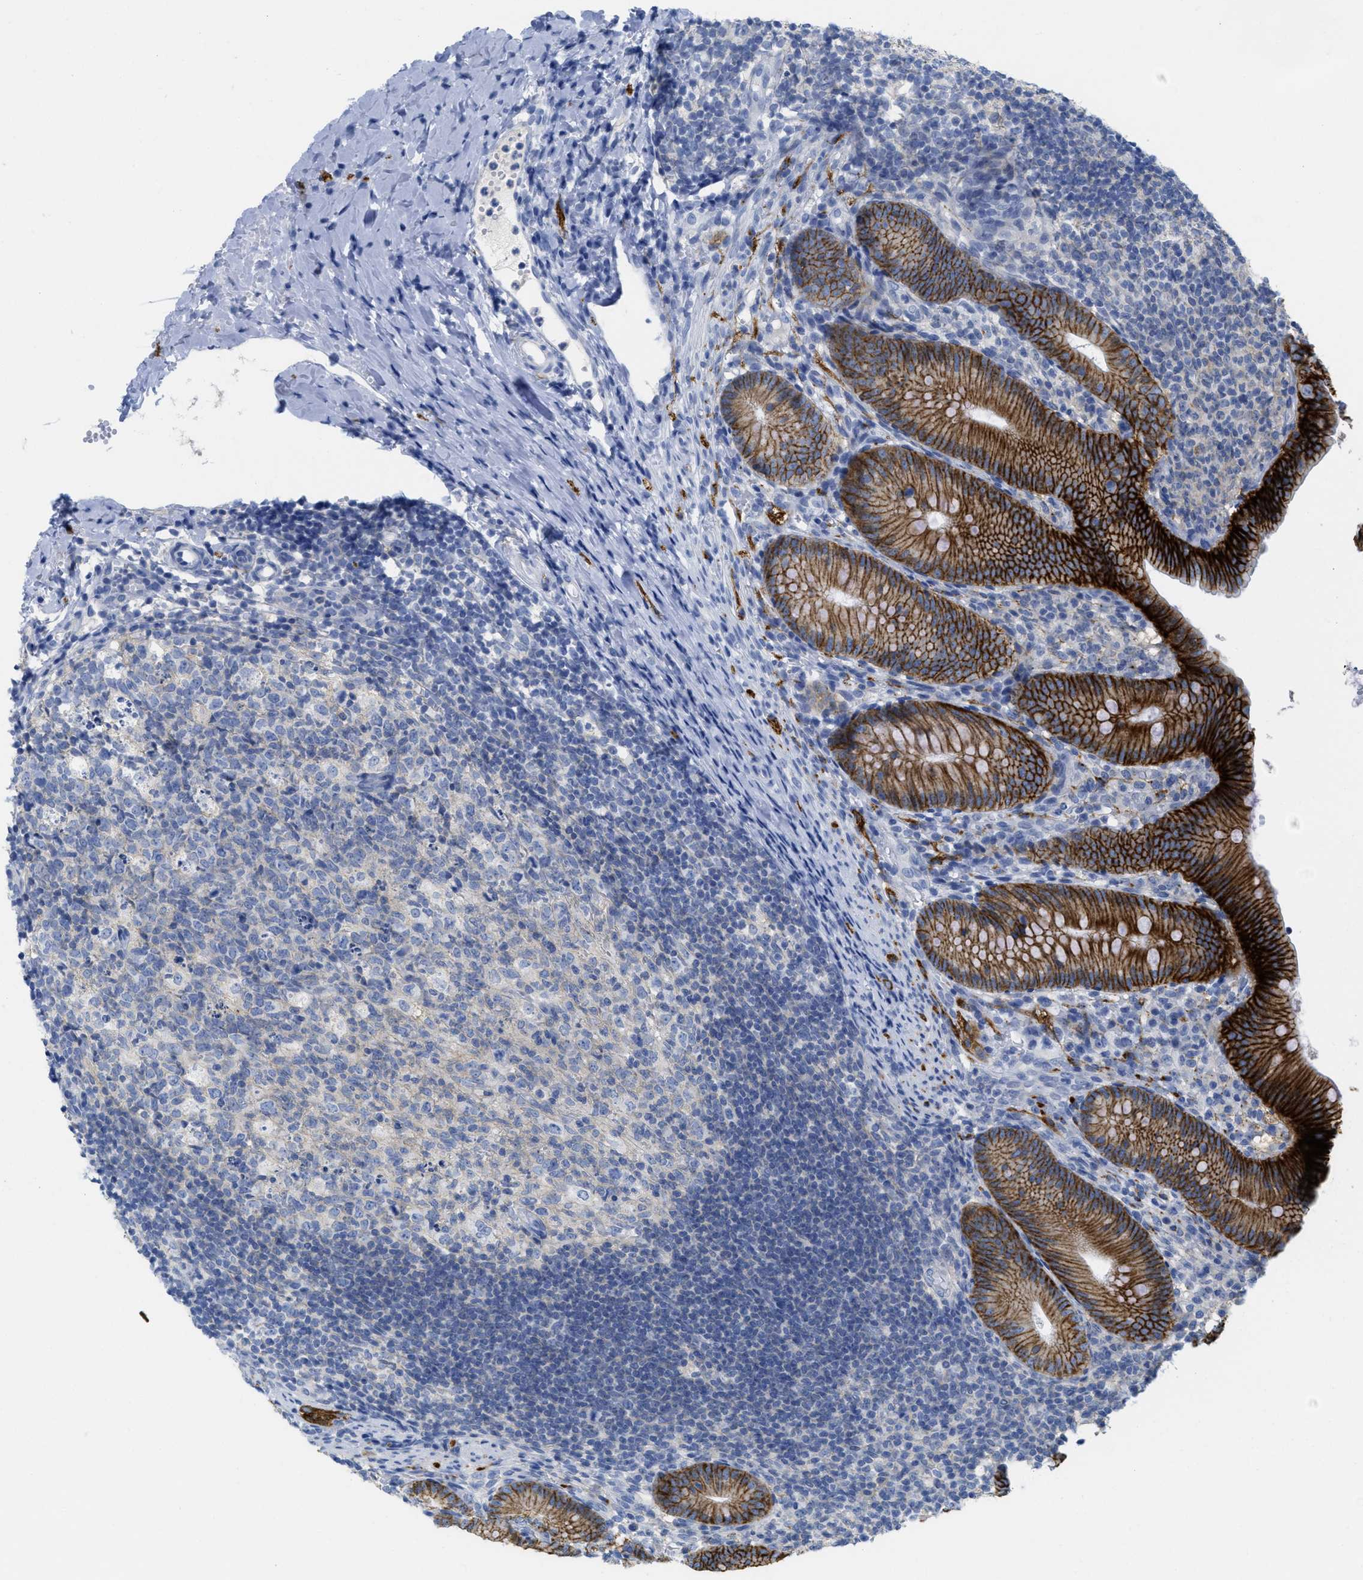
{"staining": {"intensity": "strong", "quantity": ">75%", "location": "cytoplasmic/membranous"}, "tissue": "appendix", "cell_type": "Glandular cells", "image_type": "normal", "snomed": [{"axis": "morphology", "description": "Normal tissue, NOS"}, {"axis": "topography", "description": "Appendix"}], "caption": "Normal appendix reveals strong cytoplasmic/membranous positivity in about >75% of glandular cells, visualized by immunohistochemistry. (Brightfield microscopy of DAB IHC at high magnification).", "gene": "CNNM4", "patient": {"sex": "male", "age": 1}}